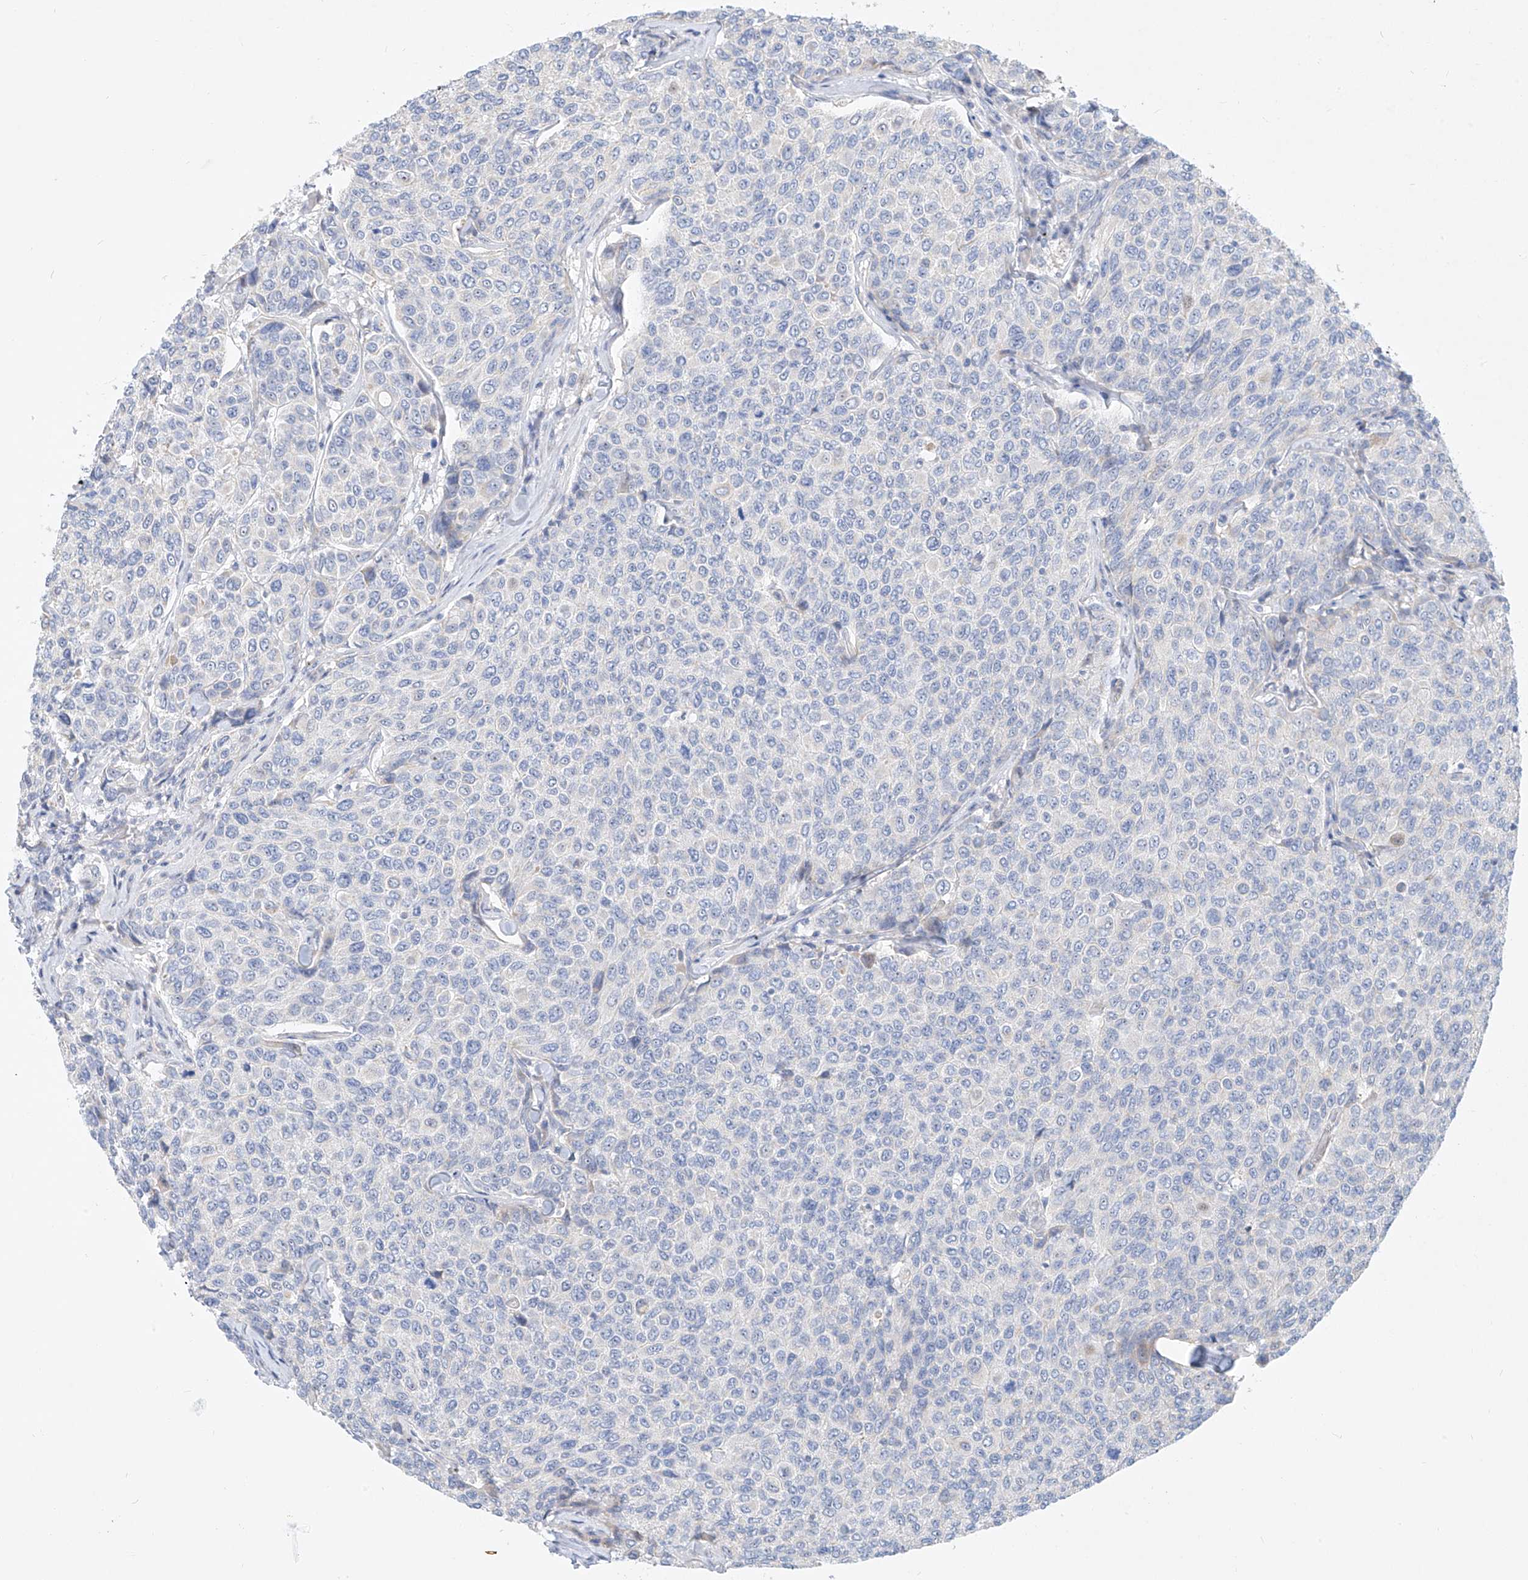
{"staining": {"intensity": "negative", "quantity": "none", "location": "none"}, "tissue": "breast cancer", "cell_type": "Tumor cells", "image_type": "cancer", "snomed": [{"axis": "morphology", "description": "Duct carcinoma"}, {"axis": "topography", "description": "Breast"}], "caption": "Breast cancer (intraductal carcinoma) was stained to show a protein in brown. There is no significant staining in tumor cells.", "gene": "SNU13", "patient": {"sex": "female", "age": 55}}